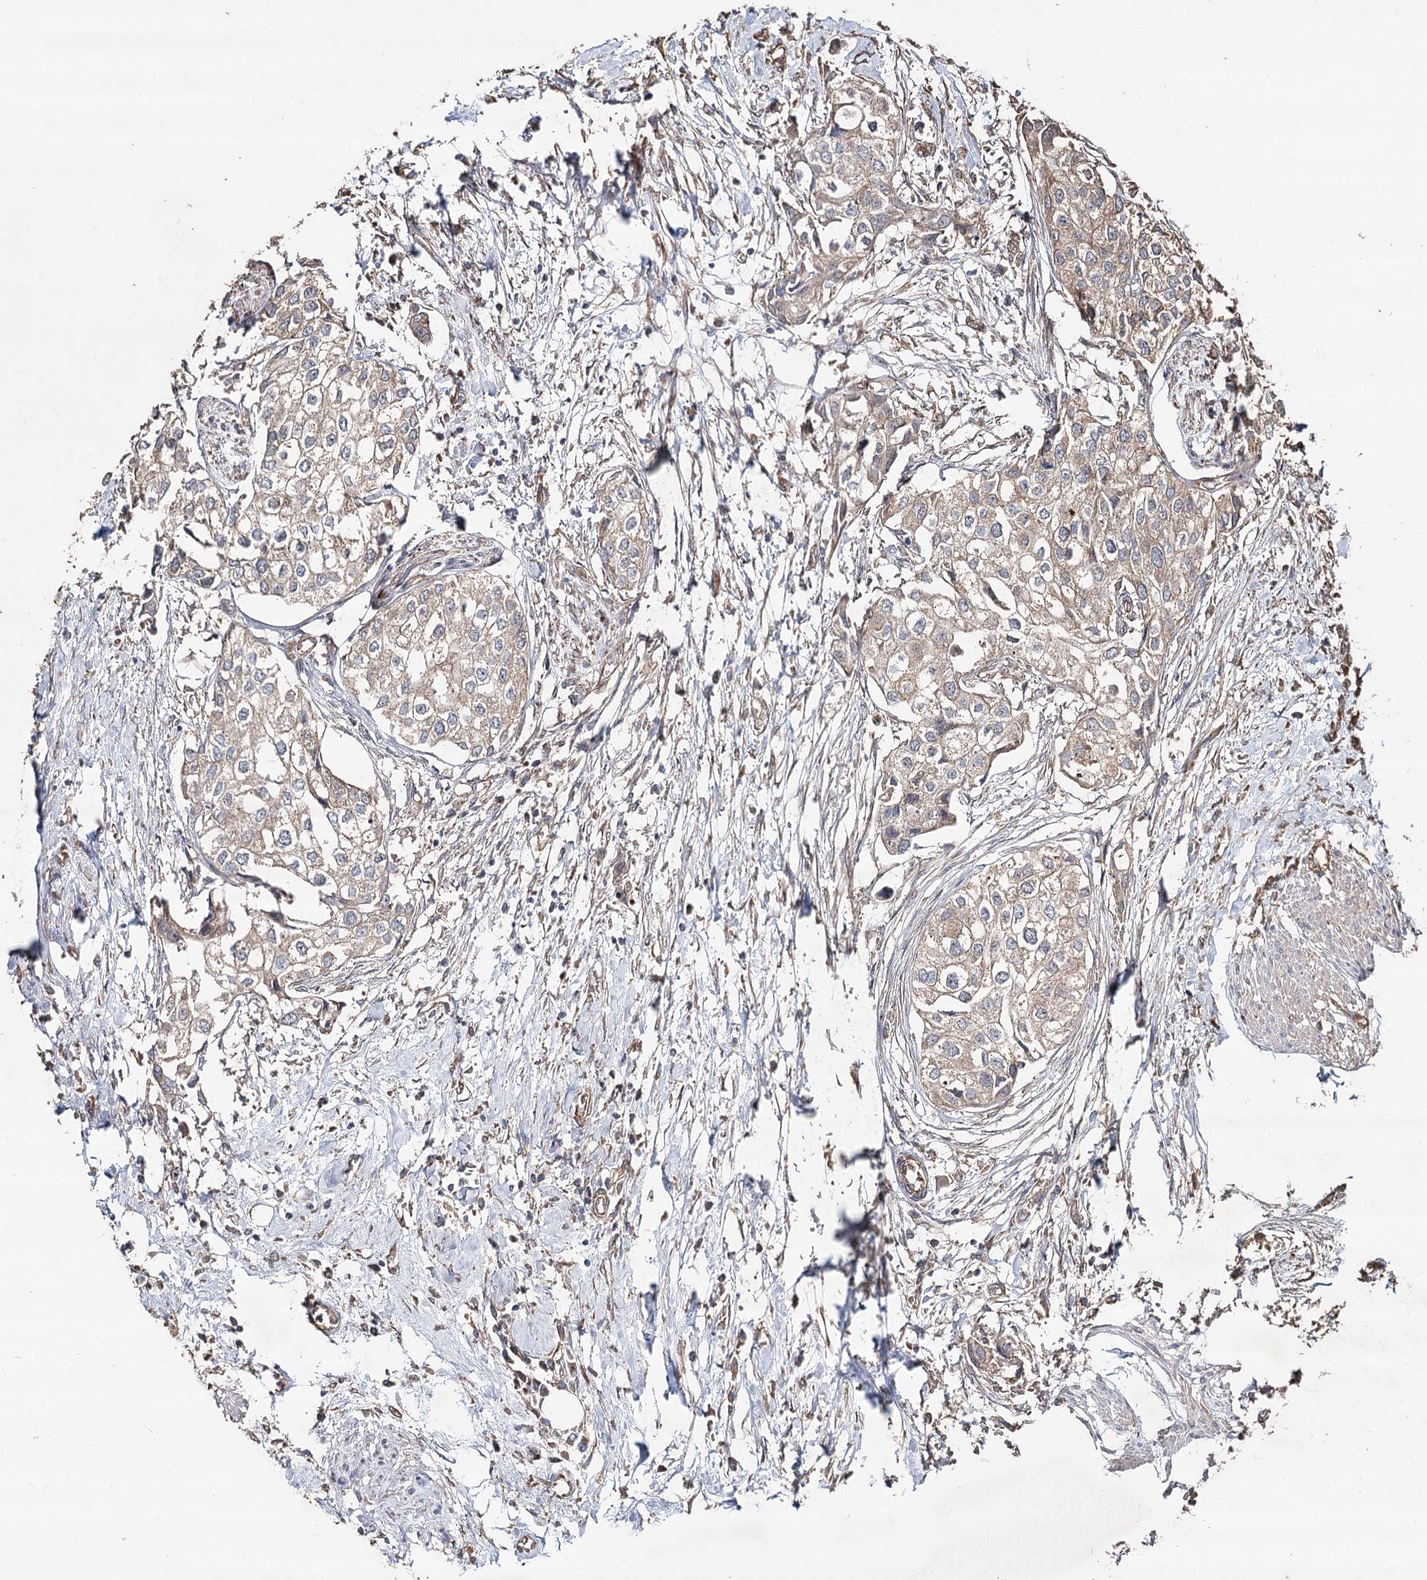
{"staining": {"intensity": "weak", "quantity": "25%-75%", "location": "cytoplasmic/membranous"}, "tissue": "urothelial cancer", "cell_type": "Tumor cells", "image_type": "cancer", "snomed": [{"axis": "morphology", "description": "Urothelial carcinoma, High grade"}, {"axis": "topography", "description": "Urinary bladder"}], "caption": "The image reveals immunohistochemical staining of high-grade urothelial carcinoma. There is weak cytoplasmic/membranous expression is appreciated in approximately 25%-75% of tumor cells. (IHC, brightfield microscopy, high magnification).", "gene": "SPART", "patient": {"sex": "male", "age": 64}}